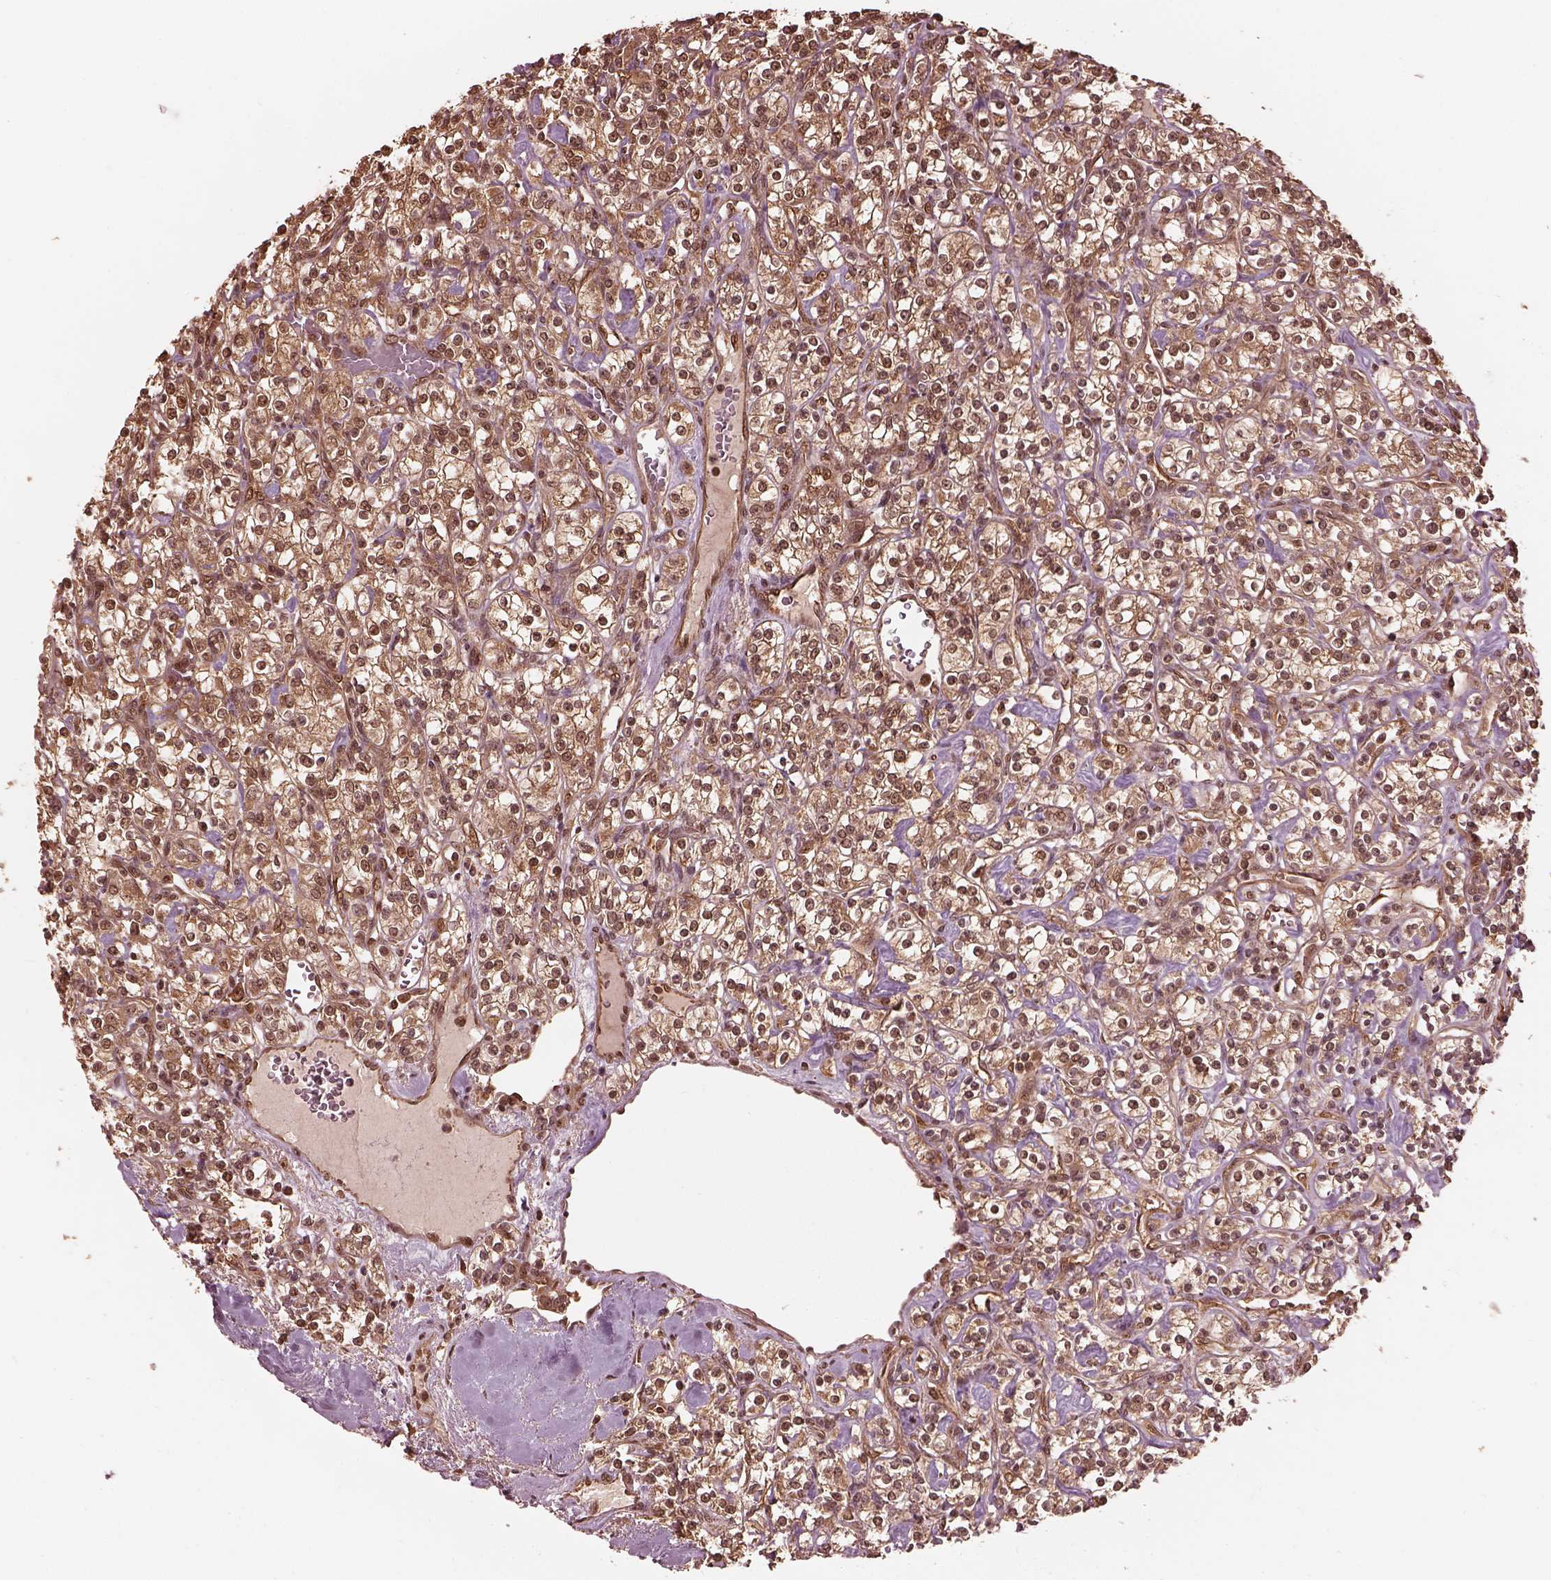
{"staining": {"intensity": "moderate", "quantity": ">75%", "location": "cytoplasmic/membranous,nuclear"}, "tissue": "renal cancer", "cell_type": "Tumor cells", "image_type": "cancer", "snomed": [{"axis": "morphology", "description": "Adenocarcinoma, NOS"}, {"axis": "topography", "description": "Kidney"}], "caption": "Renal cancer (adenocarcinoma) was stained to show a protein in brown. There is medium levels of moderate cytoplasmic/membranous and nuclear expression in about >75% of tumor cells.", "gene": "PSMC5", "patient": {"sex": "male", "age": 77}}